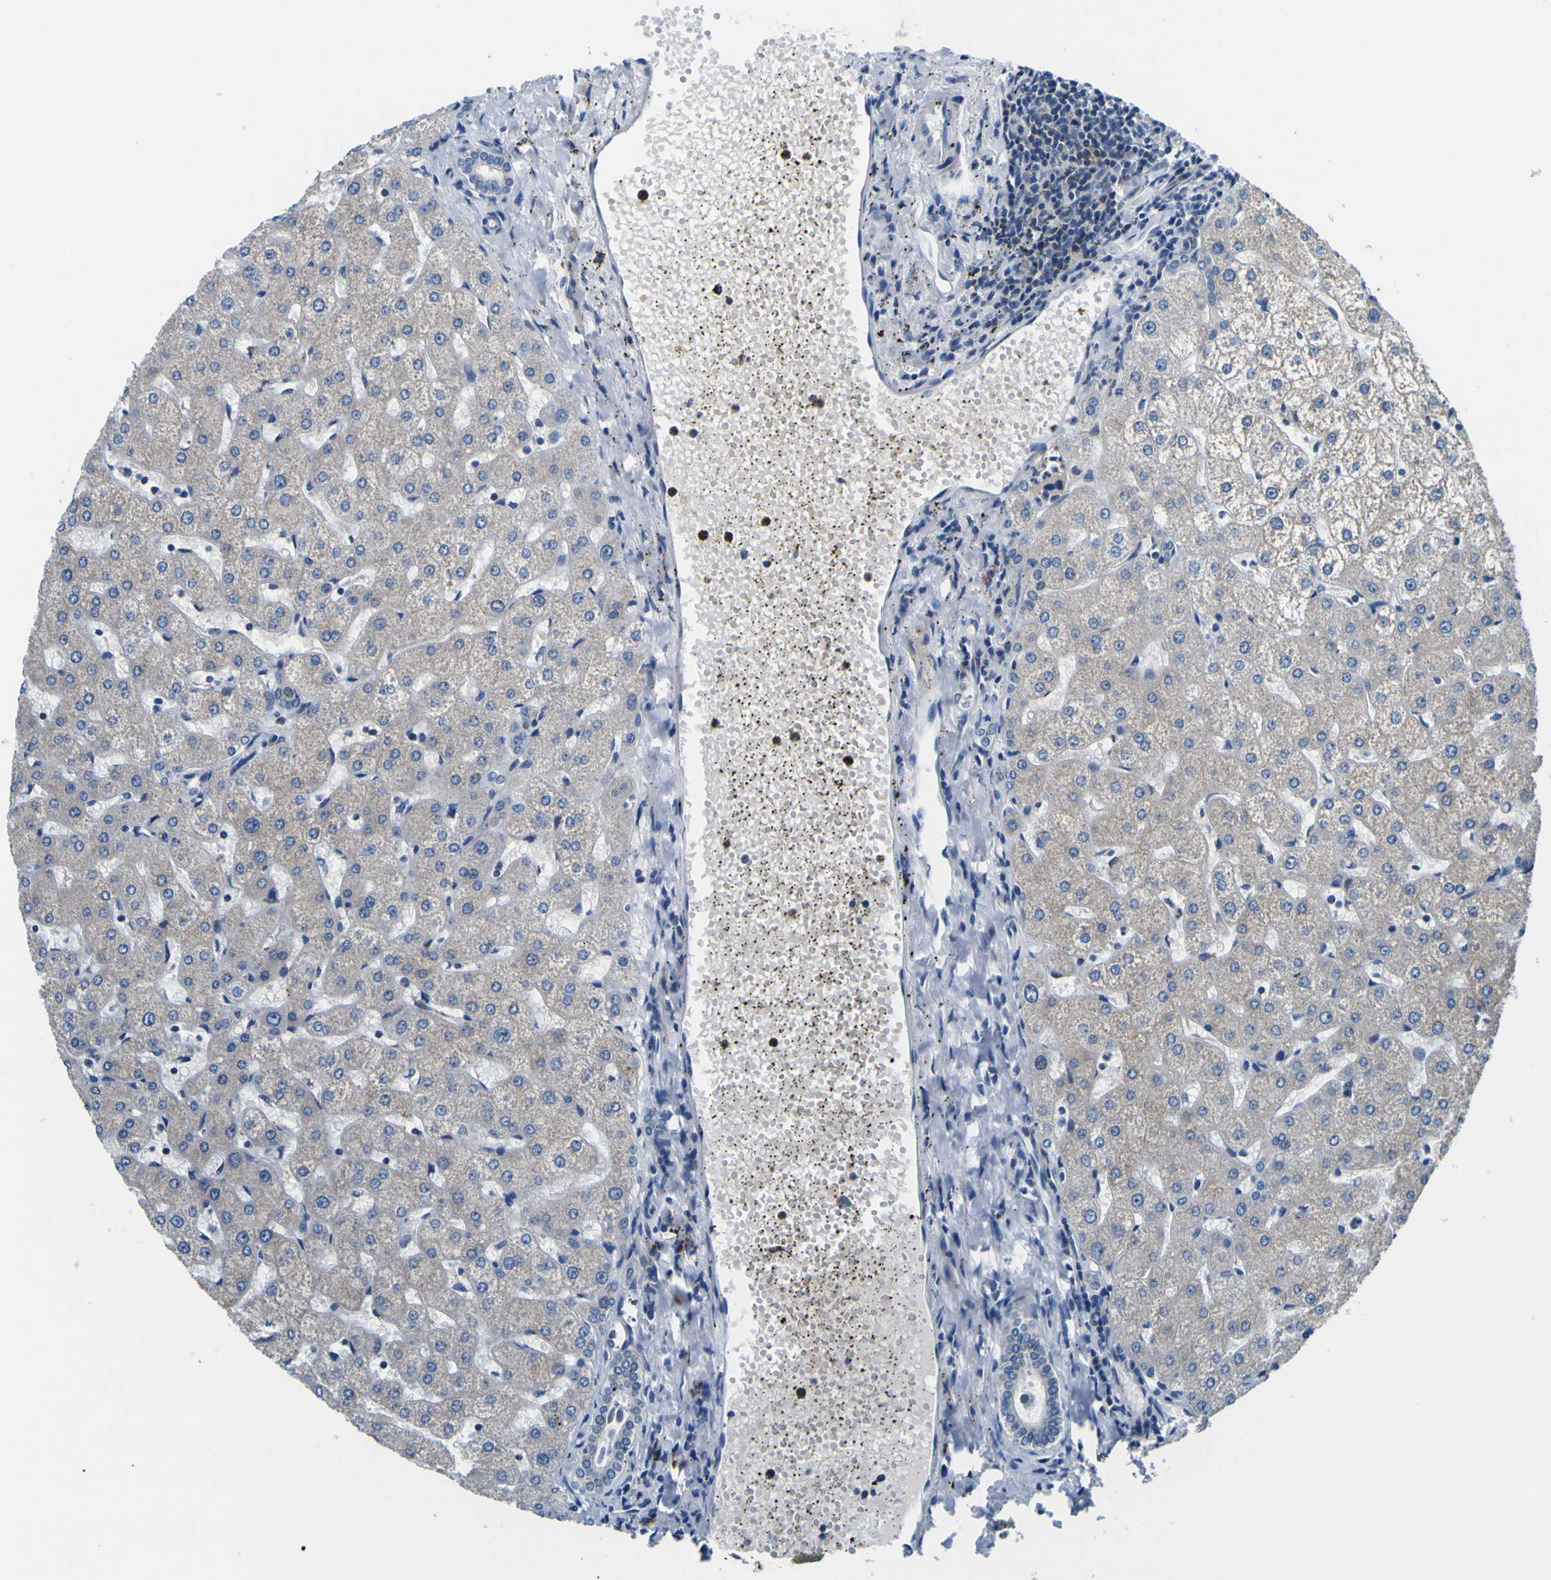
{"staining": {"intensity": "negative", "quantity": "none", "location": "none"}, "tissue": "liver", "cell_type": "Cholangiocytes", "image_type": "normal", "snomed": [{"axis": "morphology", "description": "Normal tissue, NOS"}, {"axis": "topography", "description": "Liver"}], "caption": "Immunohistochemistry of unremarkable human liver displays no staining in cholangiocytes.", "gene": "CLSTN1", "patient": {"sex": "male", "age": 67}}